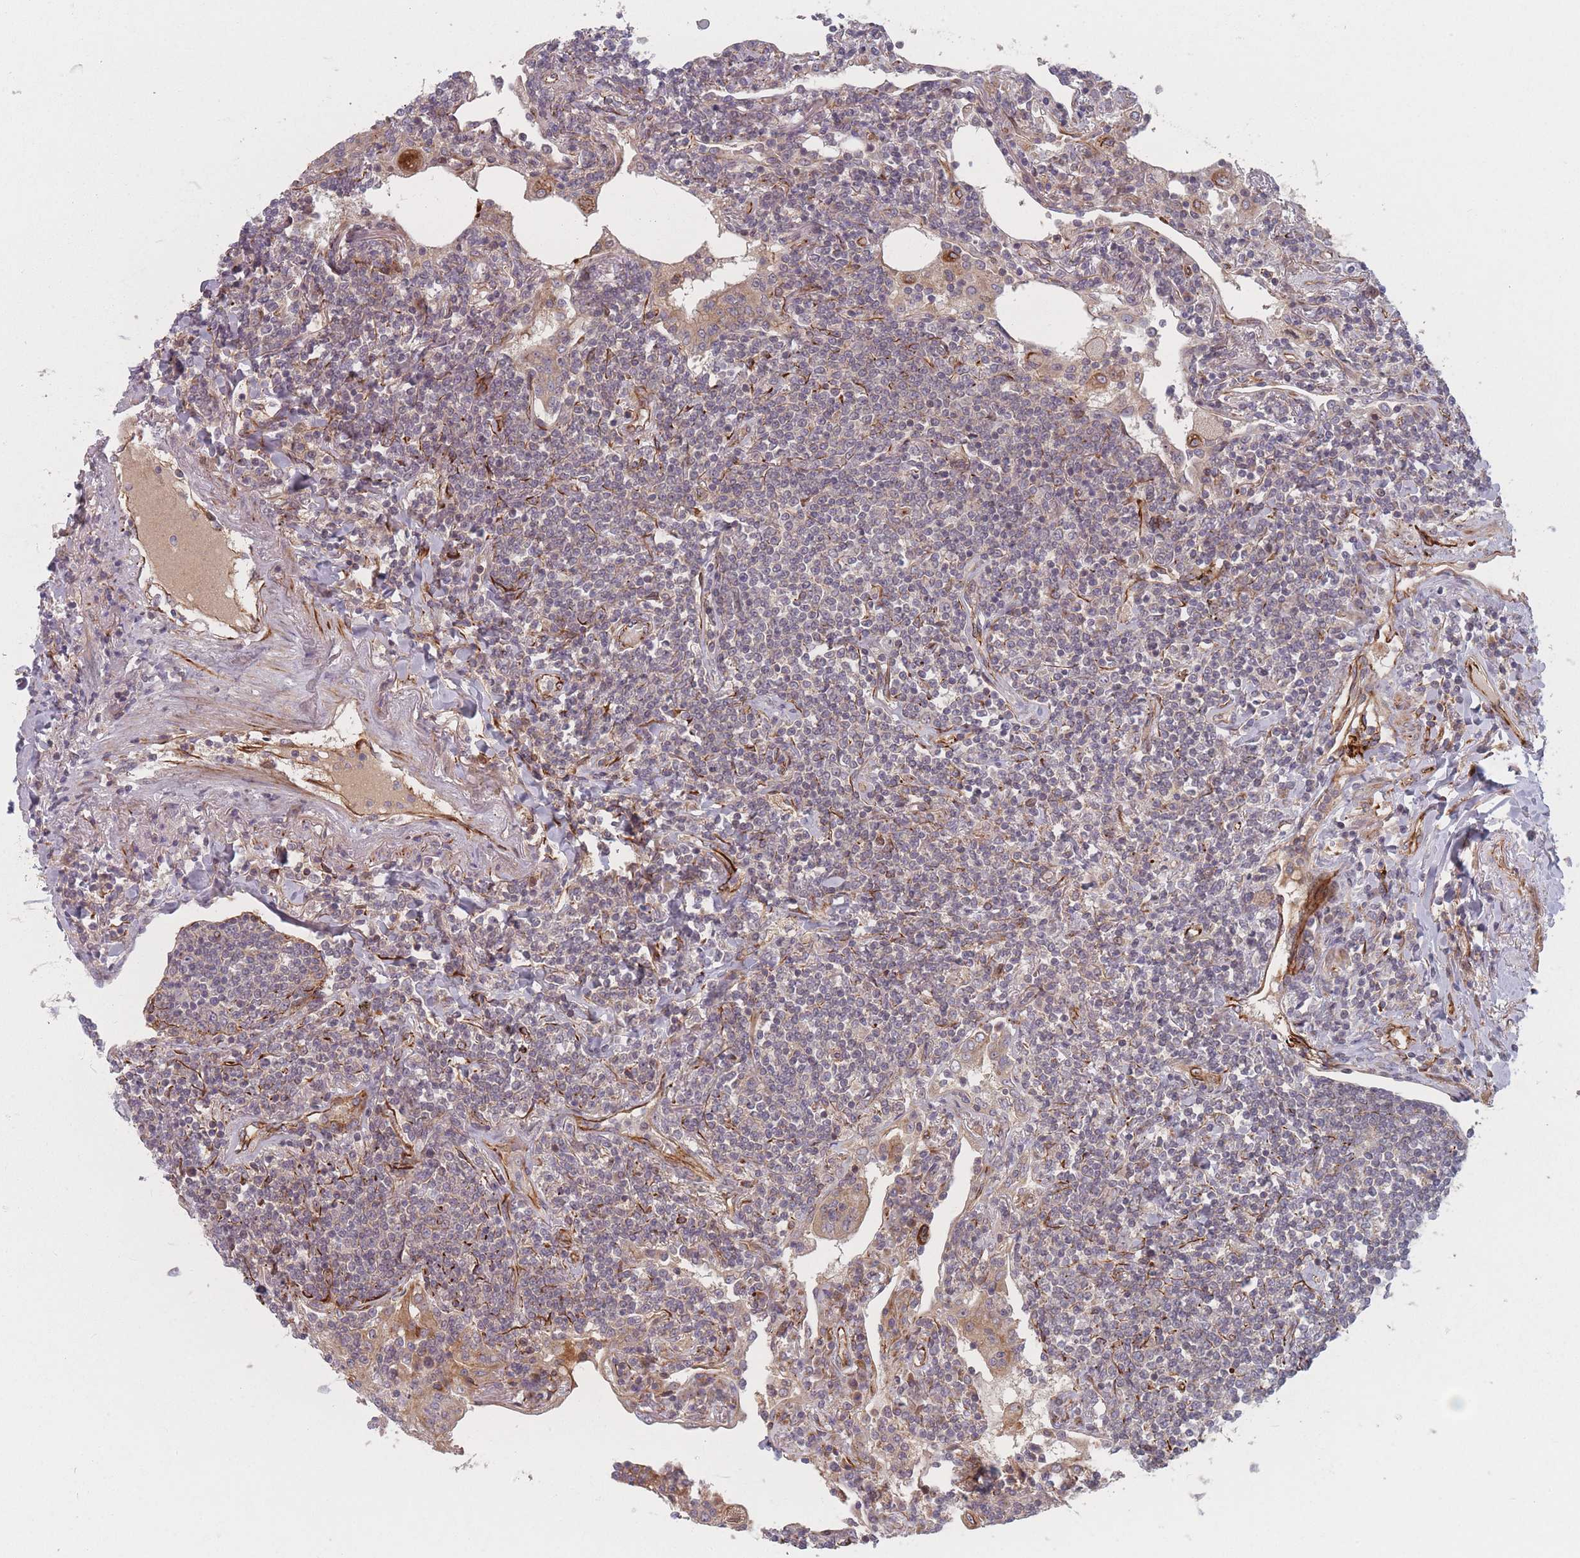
{"staining": {"intensity": "negative", "quantity": "none", "location": "none"}, "tissue": "lymphoma", "cell_type": "Tumor cells", "image_type": "cancer", "snomed": [{"axis": "morphology", "description": "Malignant lymphoma, non-Hodgkin's type, Low grade"}, {"axis": "topography", "description": "Lung"}], "caption": "IHC histopathology image of lymphoma stained for a protein (brown), which displays no positivity in tumor cells. (DAB immunohistochemistry visualized using brightfield microscopy, high magnification).", "gene": "EEF1AKMT2", "patient": {"sex": "female", "age": 71}}